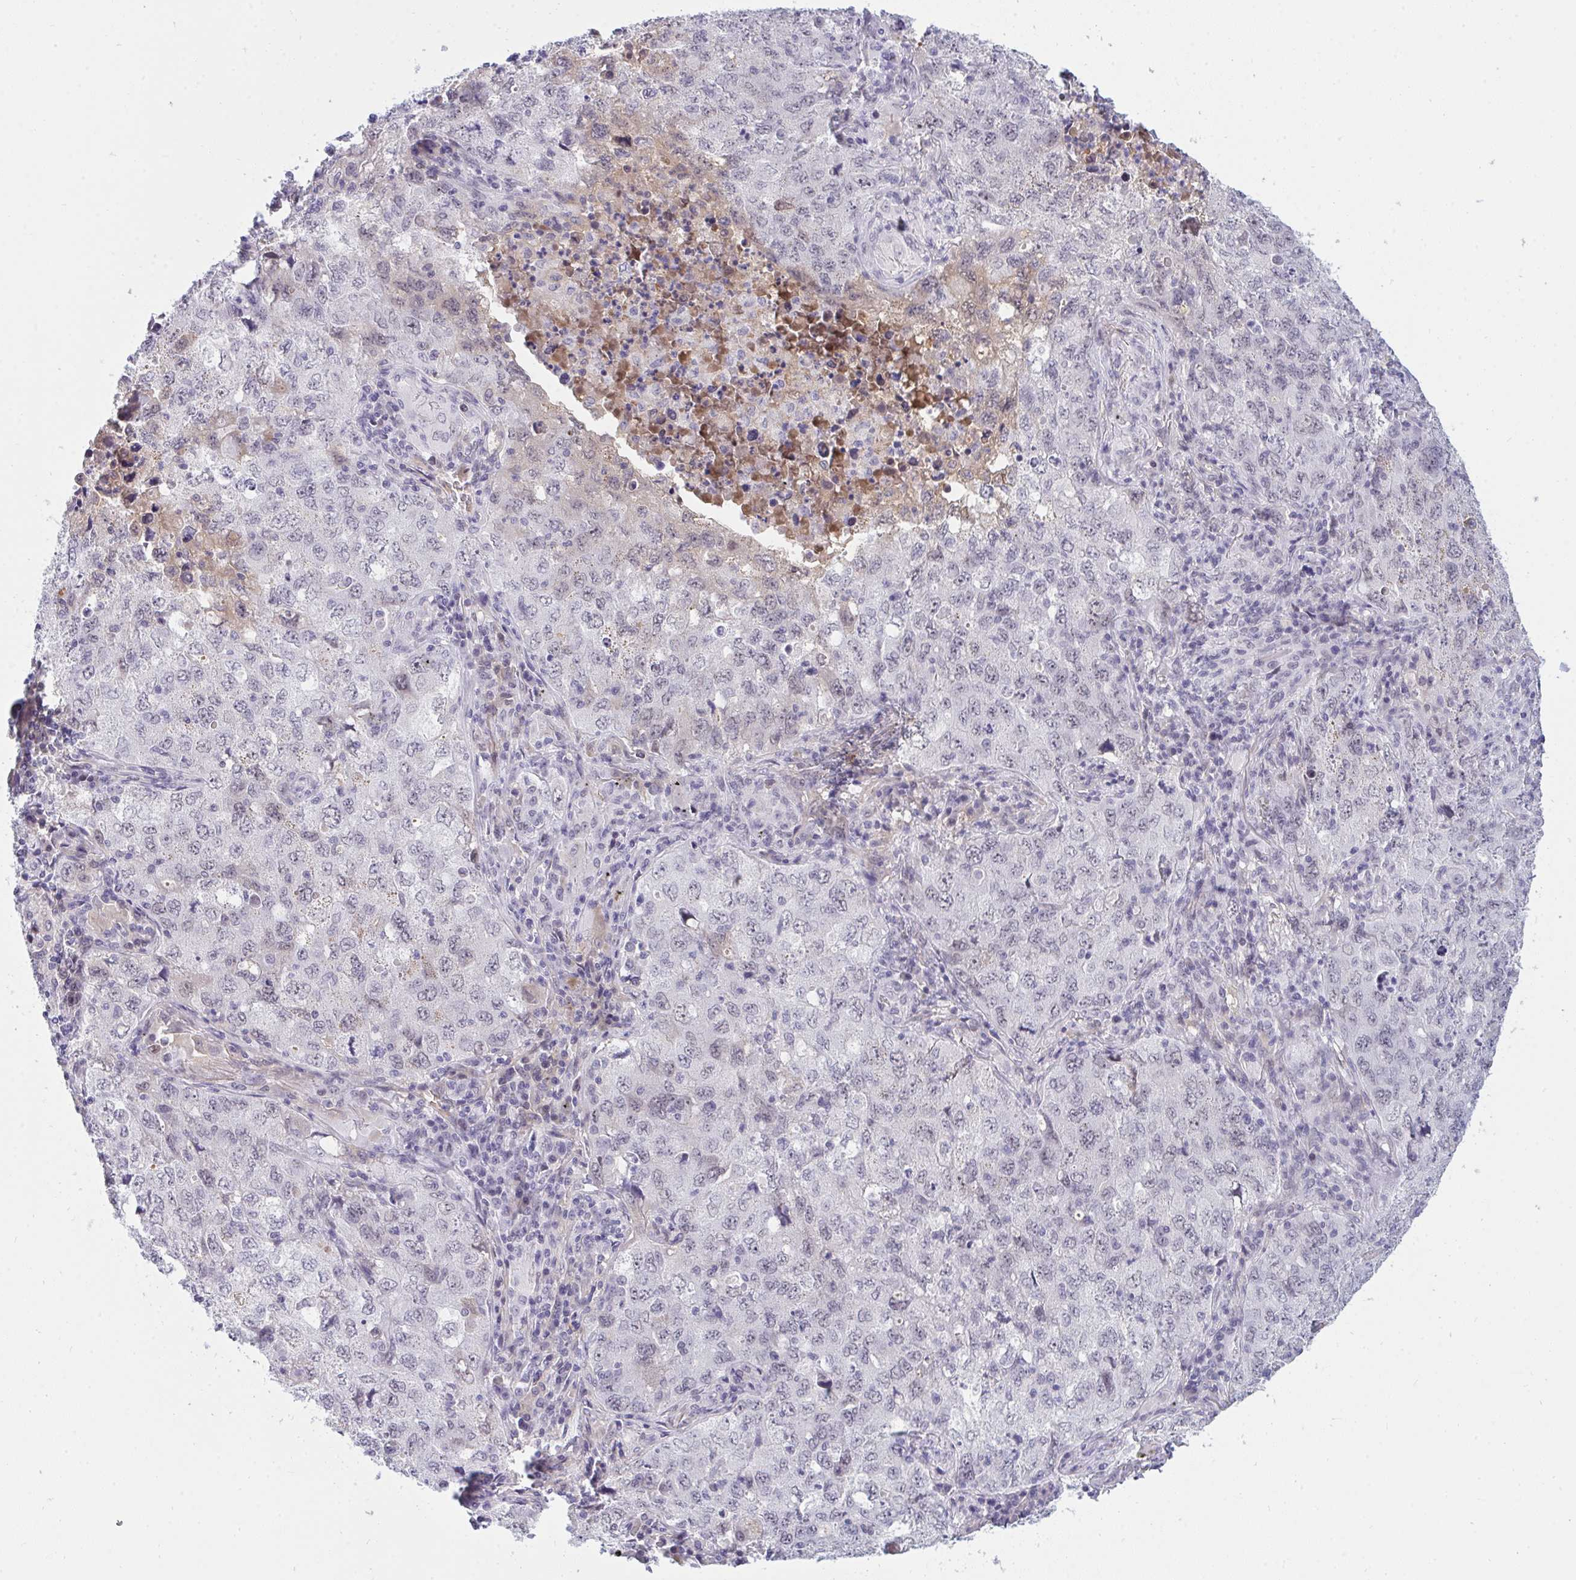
{"staining": {"intensity": "moderate", "quantity": "25%-75%", "location": "cytoplasmic/membranous"}, "tissue": "lung cancer", "cell_type": "Tumor cells", "image_type": "cancer", "snomed": [{"axis": "morphology", "description": "Adenocarcinoma, NOS"}, {"axis": "topography", "description": "Lung"}], "caption": "An immunohistochemistry (IHC) histopathology image of tumor tissue is shown. Protein staining in brown labels moderate cytoplasmic/membranous positivity in lung cancer (adenocarcinoma) within tumor cells.", "gene": "DSCAML1", "patient": {"sex": "female", "age": 57}}